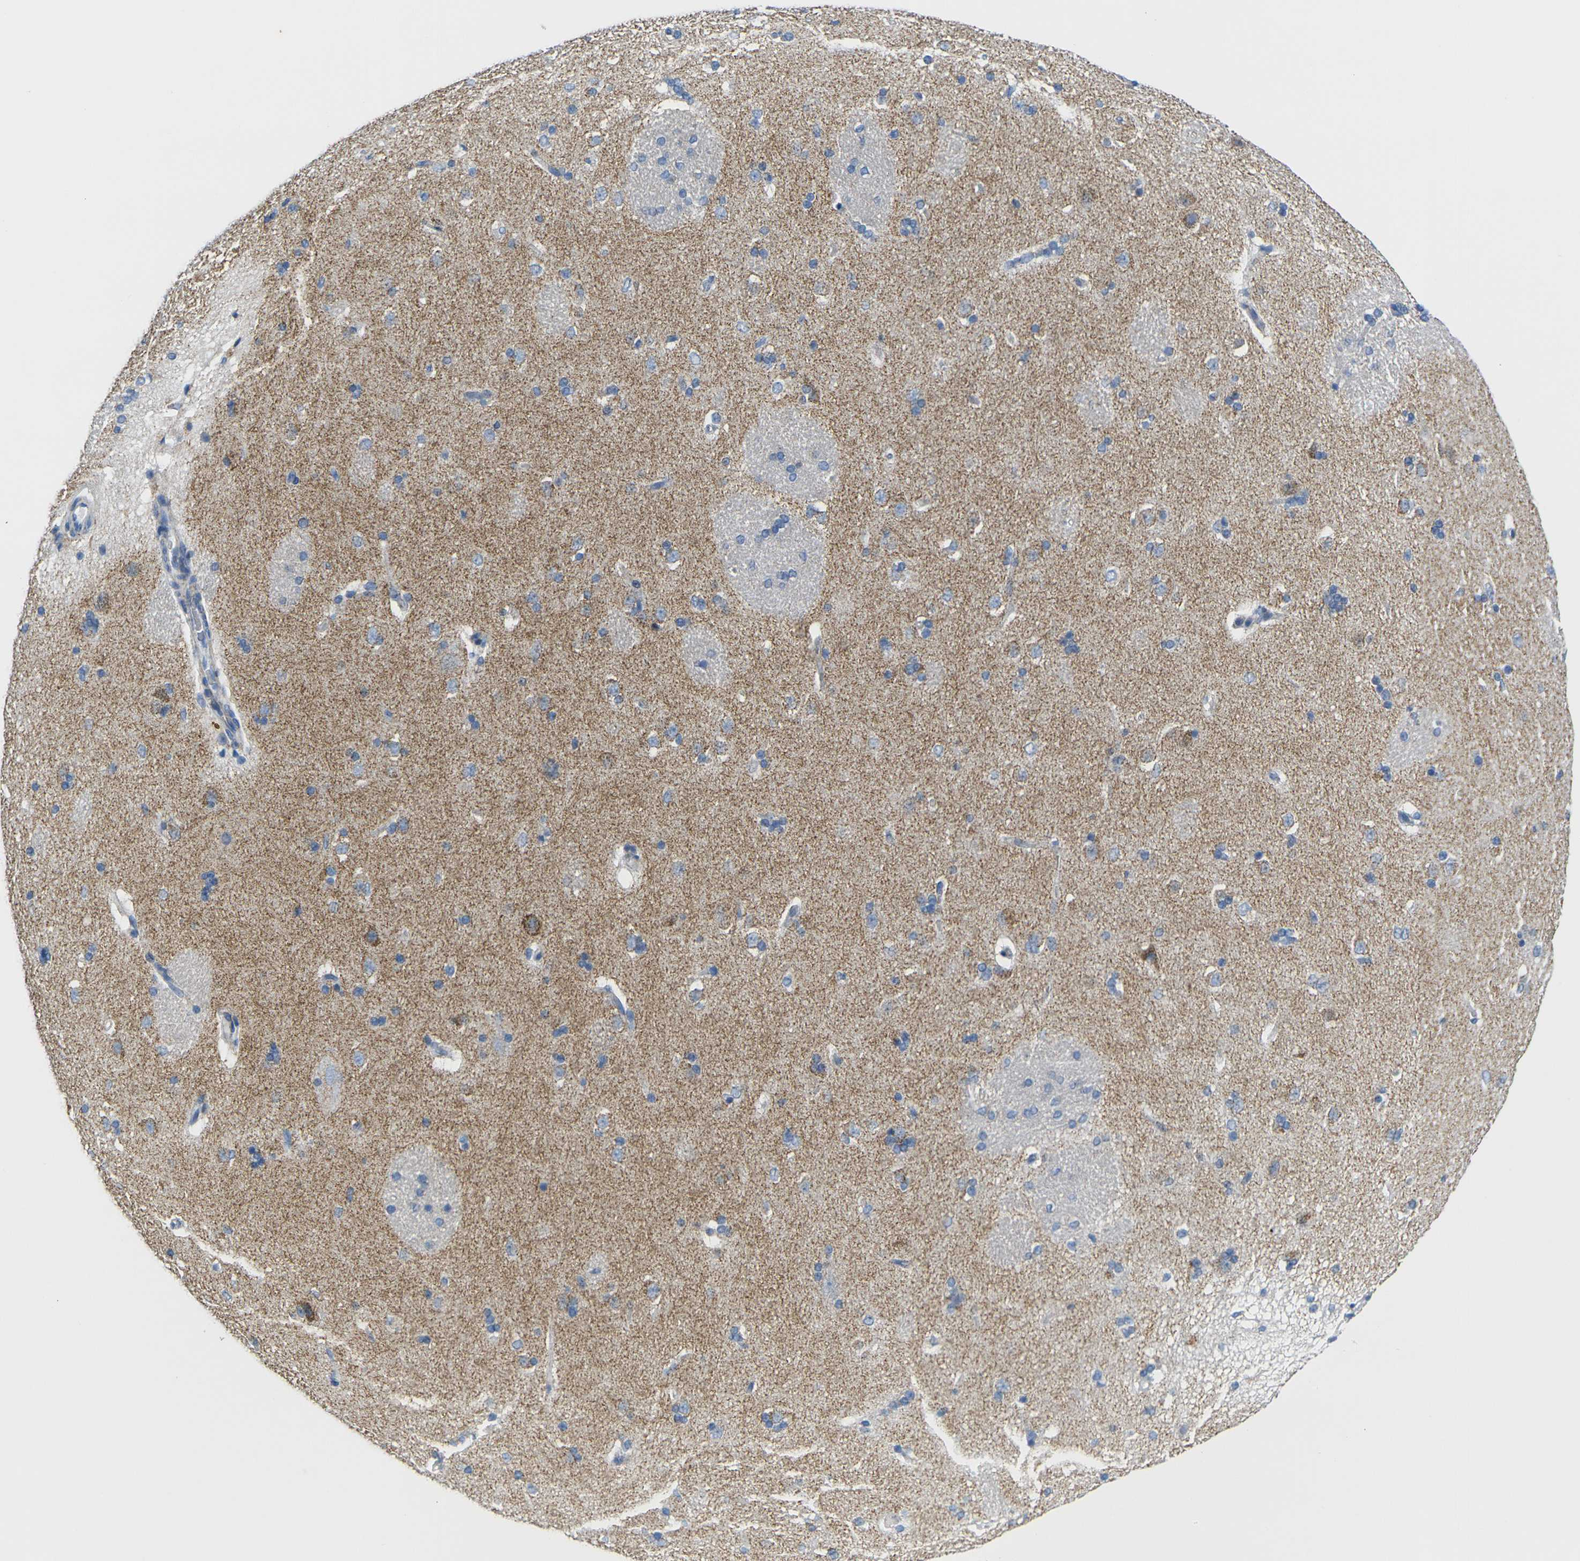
{"staining": {"intensity": "negative", "quantity": "none", "location": "none"}, "tissue": "caudate", "cell_type": "Glial cells", "image_type": "normal", "snomed": [{"axis": "morphology", "description": "Normal tissue, NOS"}, {"axis": "topography", "description": "Lateral ventricle wall"}], "caption": "Histopathology image shows no significant protein expression in glial cells of unremarkable caudate. Brightfield microscopy of immunohistochemistry stained with DAB (brown) and hematoxylin (blue), captured at high magnification.", "gene": "TMEM204", "patient": {"sex": "female", "age": 19}}